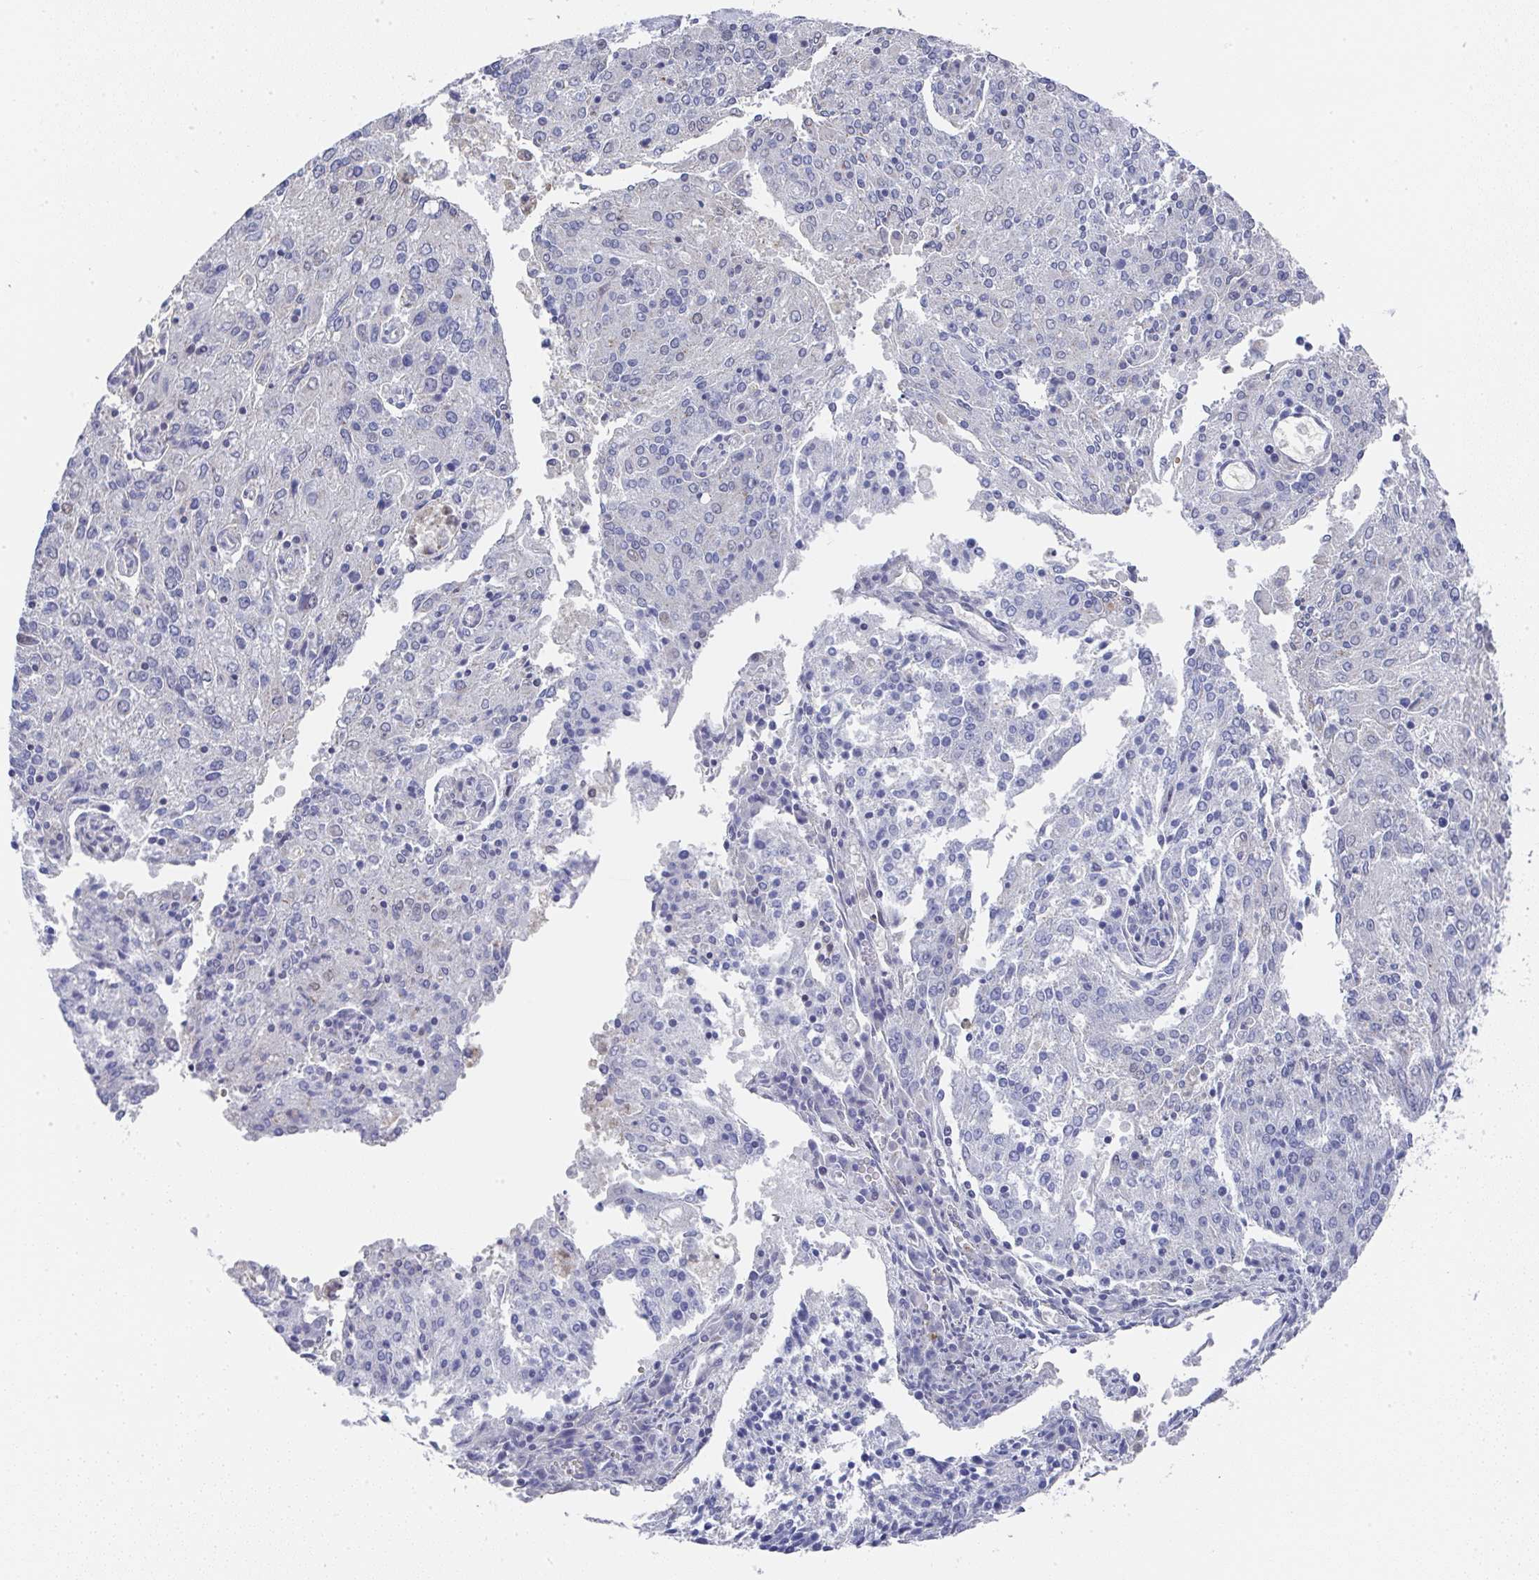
{"staining": {"intensity": "negative", "quantity": "none", "location": "none"}, "tissue": "endometrial cancer", "cell_type": "Tumor cells", "image_type": "cancer", "snomed": [{"axis": "morphology", "description": "Adenocarcinoma, NOS"}, {"axis": "topography", "description": "Endometrium"}], "caption": "Photomicrograph shows no significant protein positivity in tumor cells of endometrial cancer.", "gene": "NCF1", "patient": {"sex": "female", "age": 82}}